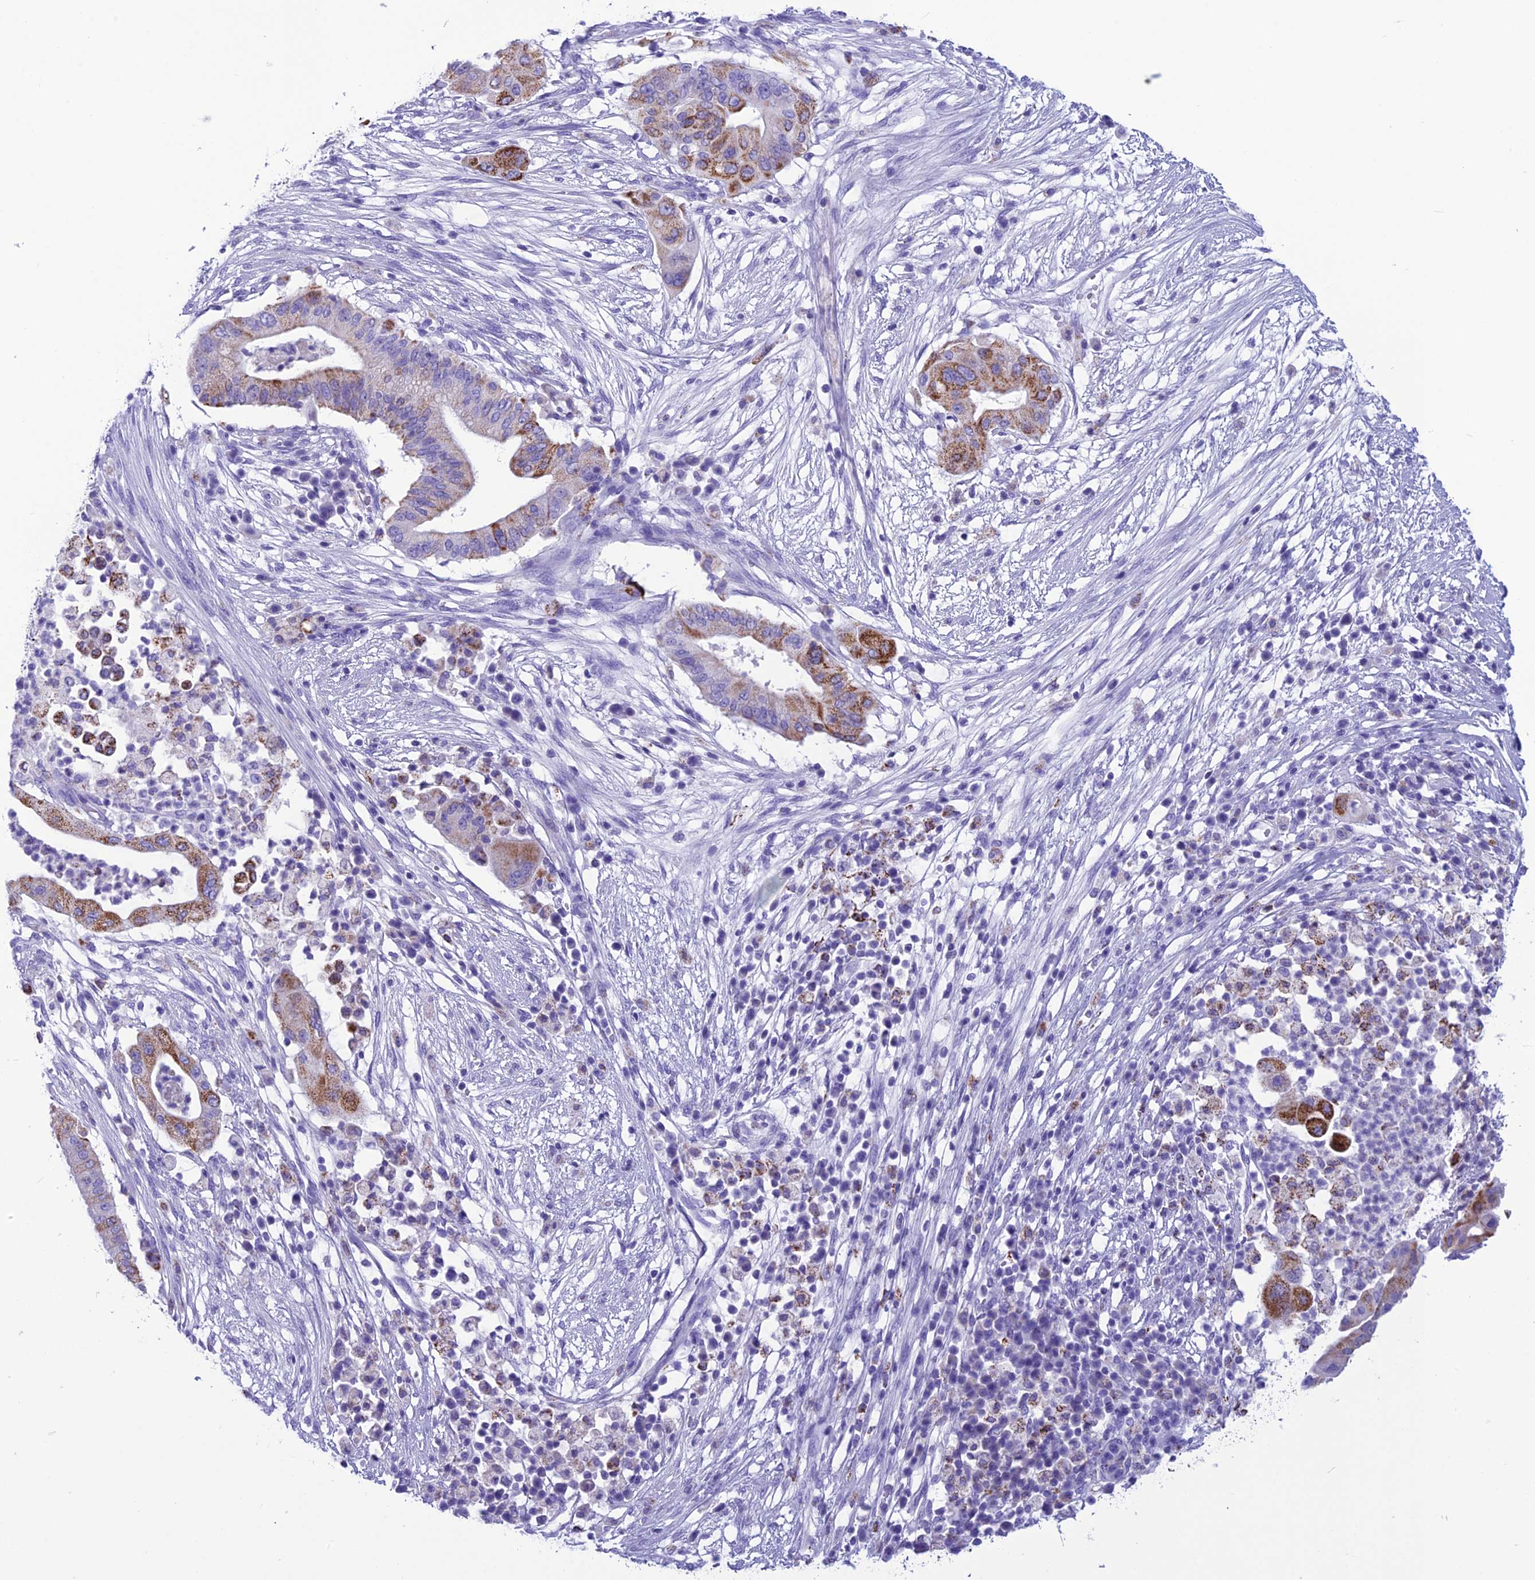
{"staining": {"intensity": "moderate", "quantity": "25%-75%", "location": "cytoplasmic/membranous"}, "tissue": "pancreatic cancer", "cell_type": "Tumor cells", "image_type": "cancer", "snomed": [{"axis": "morphology", "description": "Adenocarcinoma, NOS"}, {"axis": "topography", "description": "Pancreas"}], "caption": "Immunohistochemistry of adenocarcinoma (pancreatic) exhibits medium levels of moderate cytoplasmic/membranous positivity in approximately 25%-75% of tumor cells.", "gene": "TRAM1L1", "patient": {"sex": "male", "age": 68}}